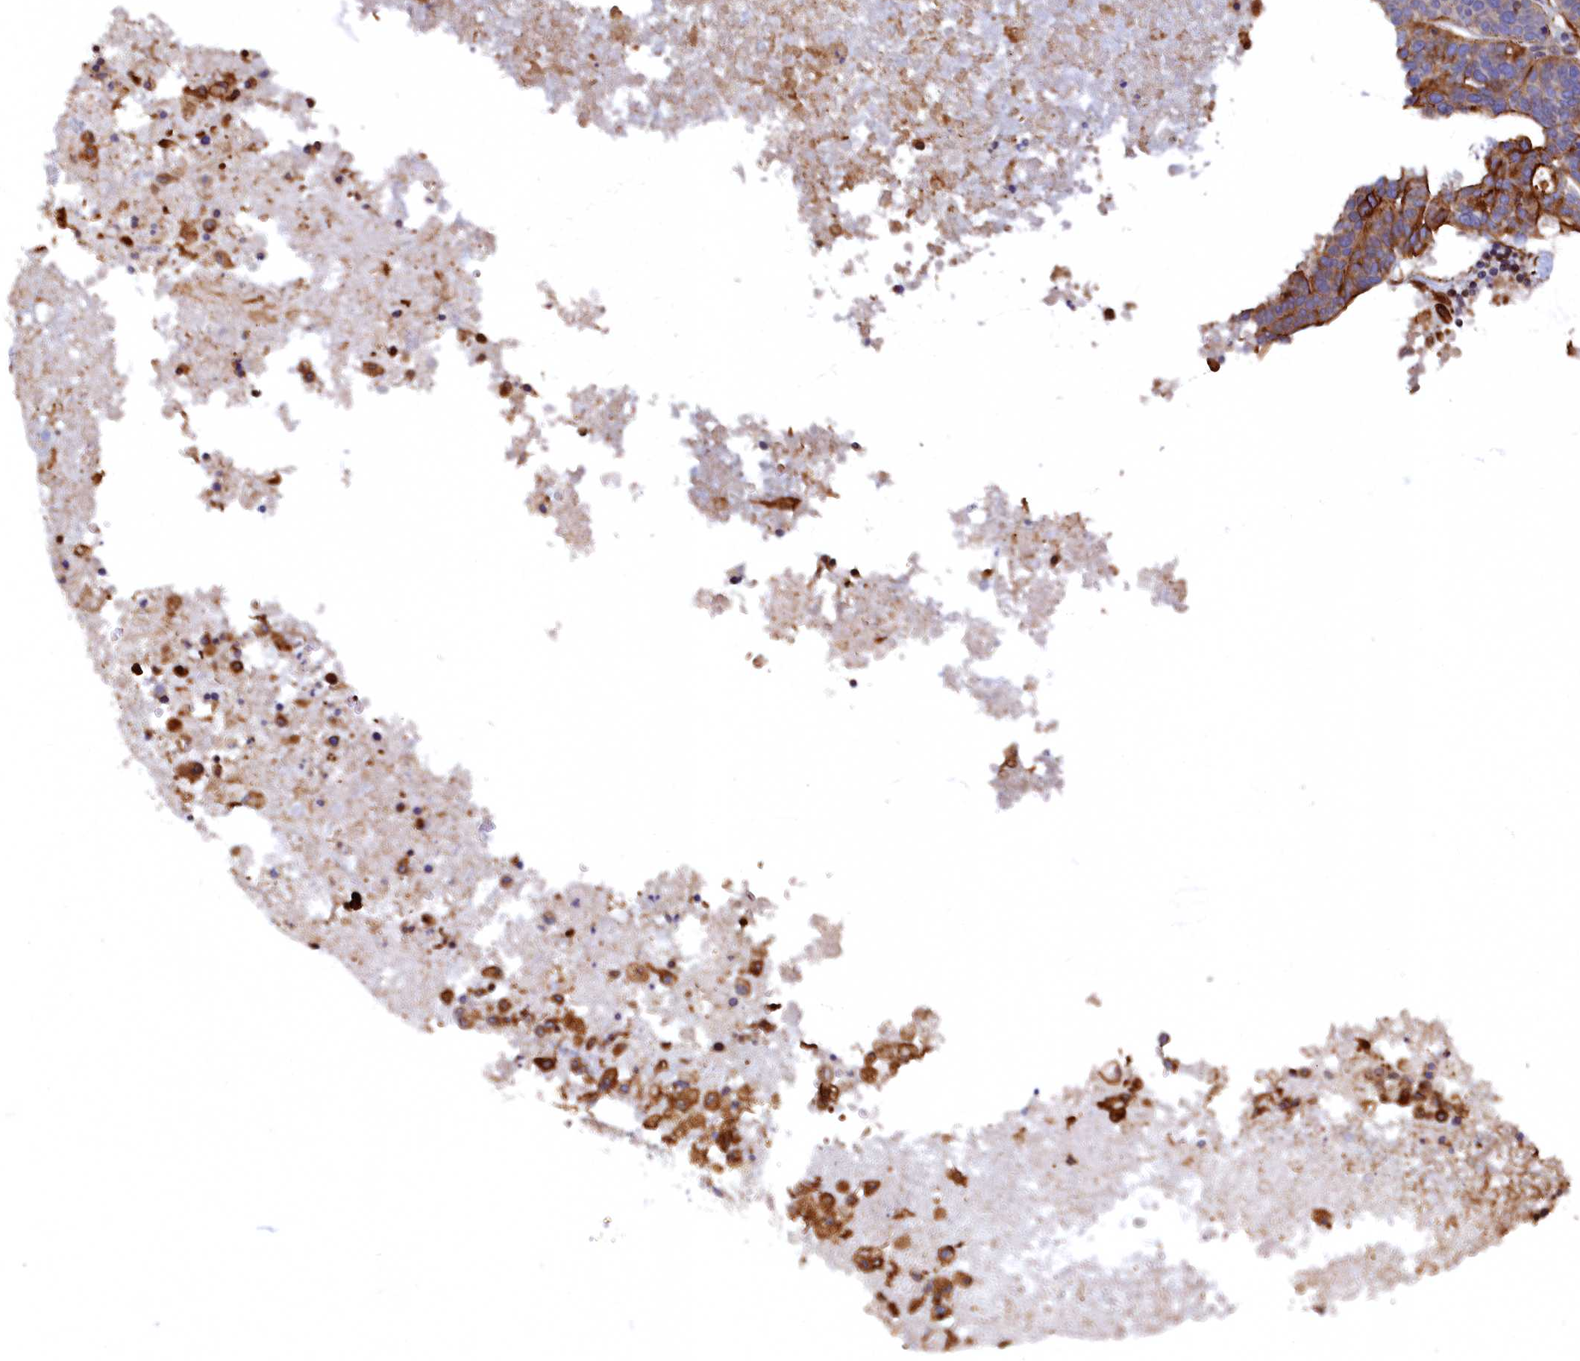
{"staining": {"intensity": "moderate", "quantity": ">75%", "location": "cytoplasmic/membranous"}, "tissue": "ovarian cancer", "cell_type": "Tumor cells", "image_type": "cancer", "snomed": [{"axis": "morphology", "description": "Cystadenocarcinoma, serous, NOS"}, {"axis": "topography", "description": "Ovary"}], "caption": "Moderate cytoplasmic/membranous protein positivity is appreciated in about >75% of tumor cells in ovarian cancer (serous cystadenocarcinoma). Using DAB (brown) and hematoxylin (blue) stains, captured at high magnification using brightfield microscopy.", "gene": "LRRC57", "patient": {"sex": "female", "age": 59}}